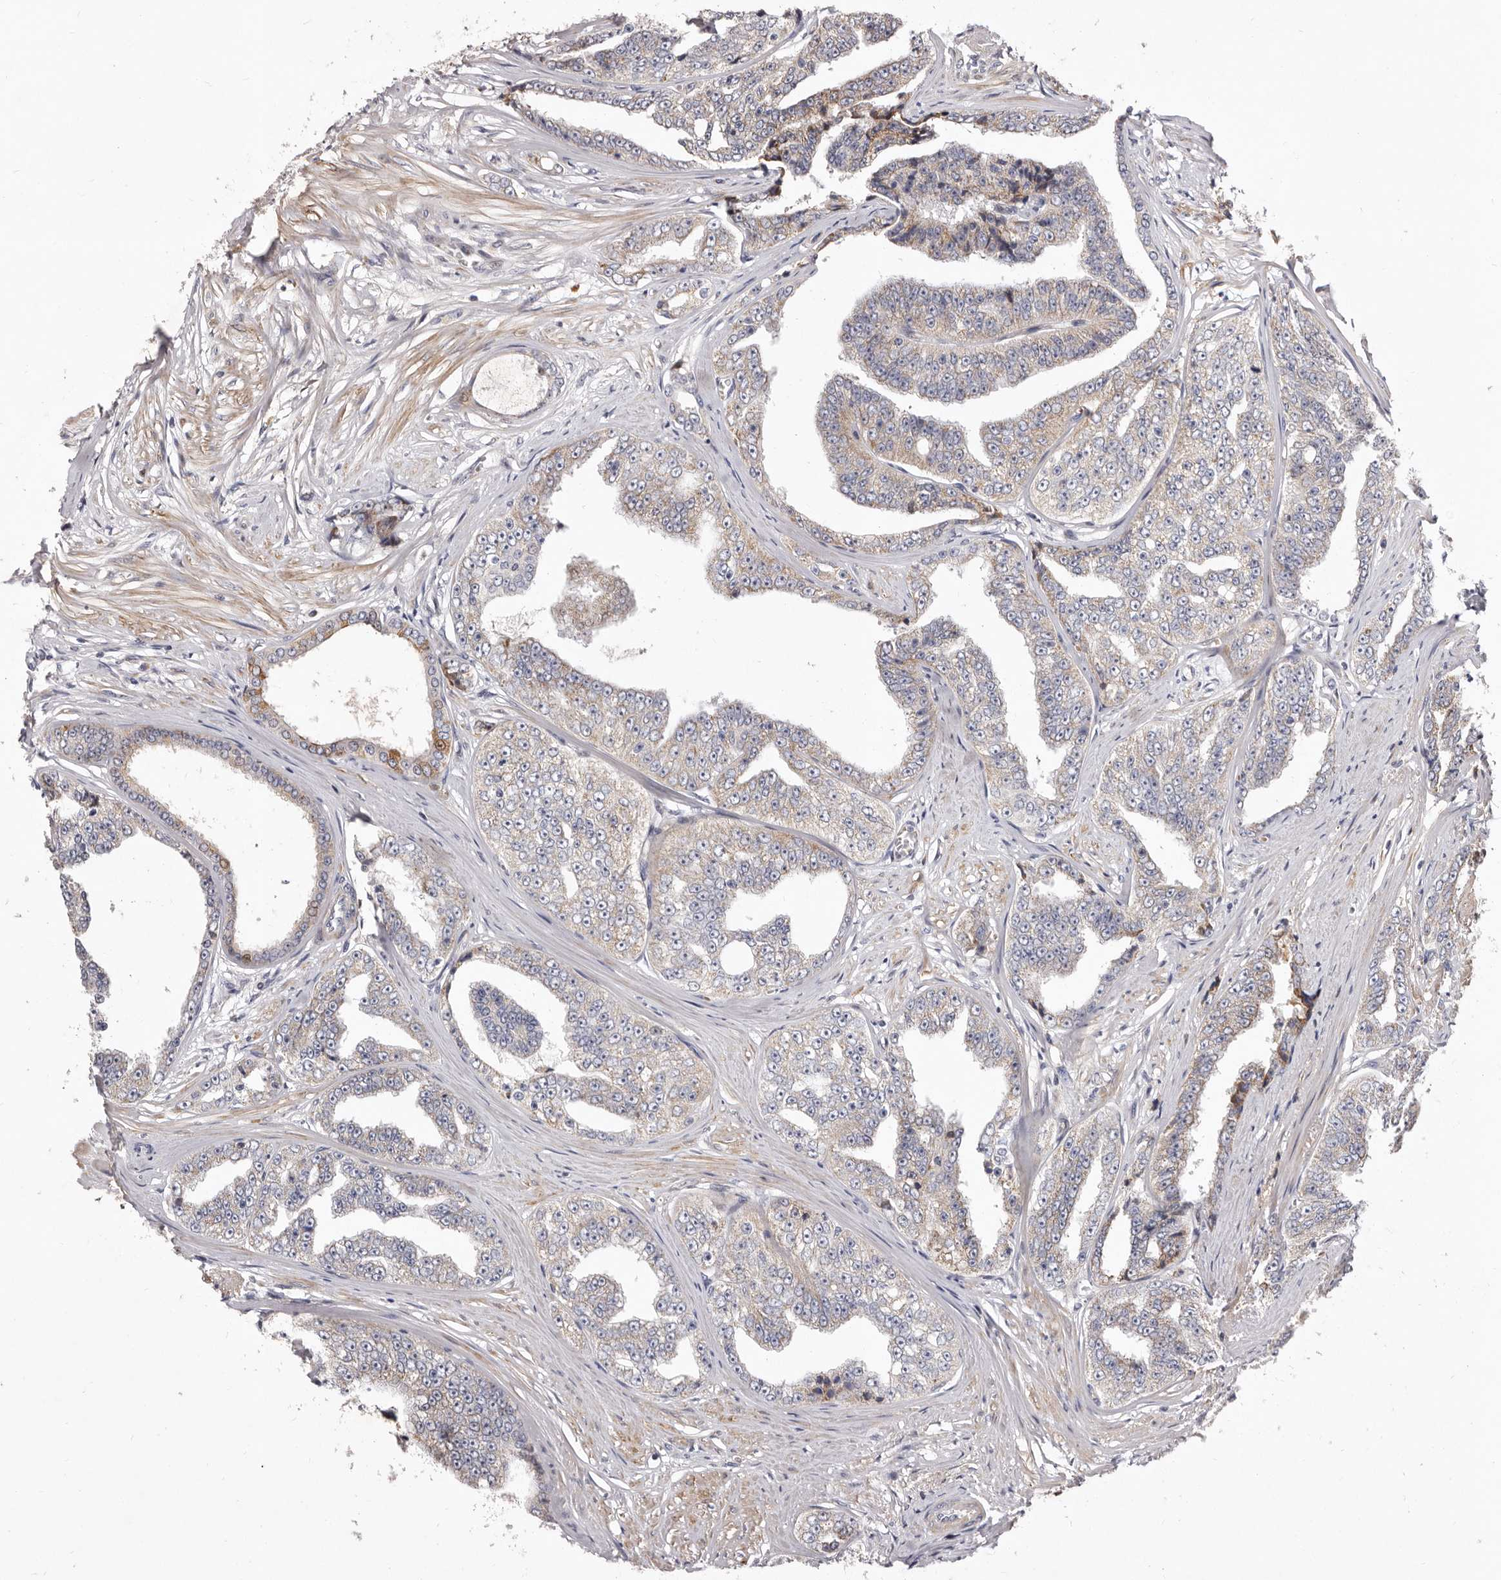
{"staining": {"intensity": "weak", "quantity": "<25%", "location": "cytoplasmic/membranous"}, "tissue": "prostate cancer", "cell_type": "Tumor cells", "image_type": "cancer", "snomed": [{"axis": "morphology", "description": "Adenocarcinoma, High grade"}, {"axis": "topography", "description": "Prostate"}], "caption": "This is an immunohistochemistry micrograph of prostate adenocarcinoma (high-grade). There is no expression in tumor cells.", "gene": "NUBPL", "patient": {"sex": "male", "age": 71}}